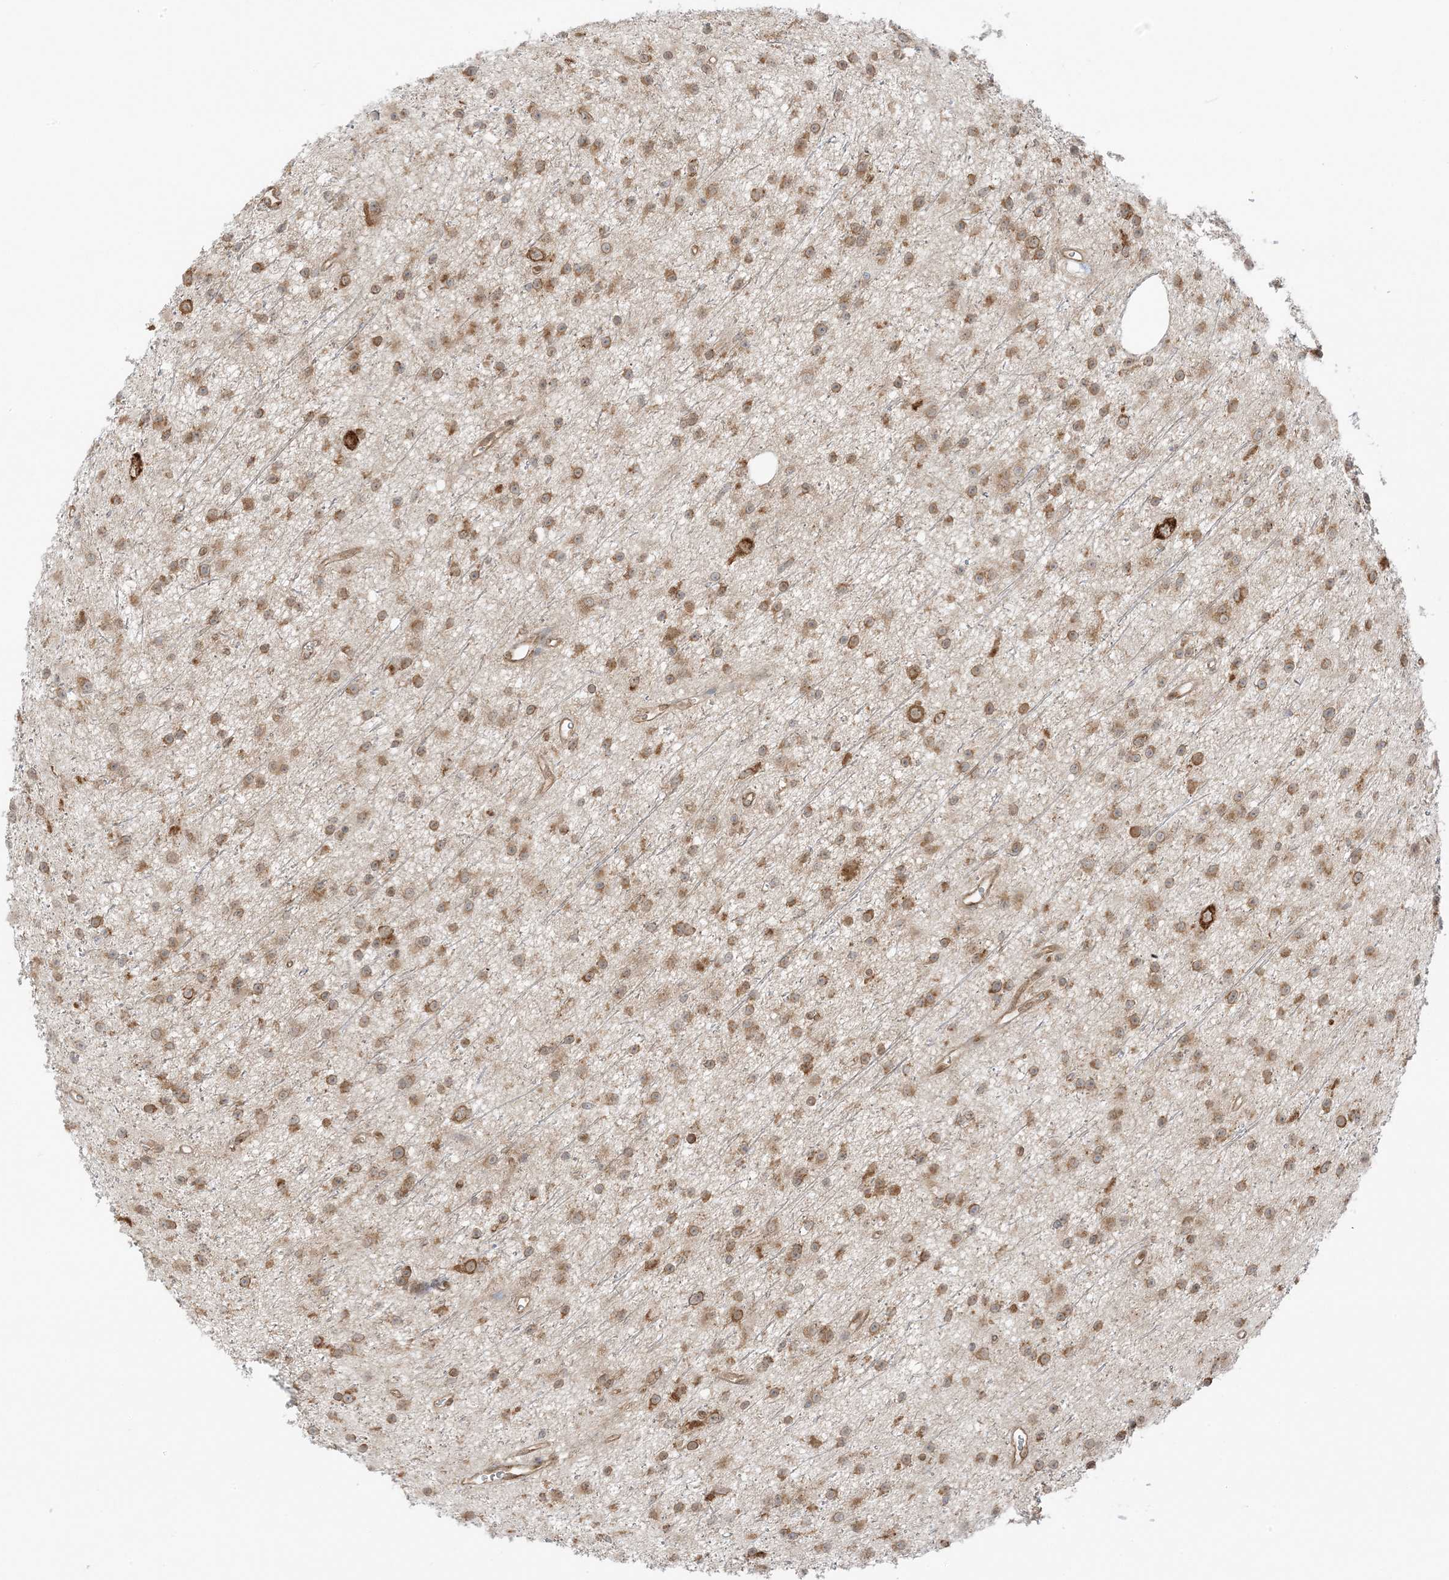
{"staining": {"intensity": "moderate", "quantity": ">75%", "location": "cytoplasmic/membranous"}, "tissue": "glioma", "cell_type": "Tumor cells", "image_type": "cancer", "snomed": [{"axis": "morphology", "description": "Glioma, malignant, Low grade"}, {"axis": "topography", "description": "Cerebral cortex"}], "caption": "This is an image of immunohistochemistry (IHC) staining of glioma, which shows moderate positivity in the cytoplasmic/membranous of tumor cells.", "gene": "UBAP2L", "patient": {"sex": "female", "age": 39}}